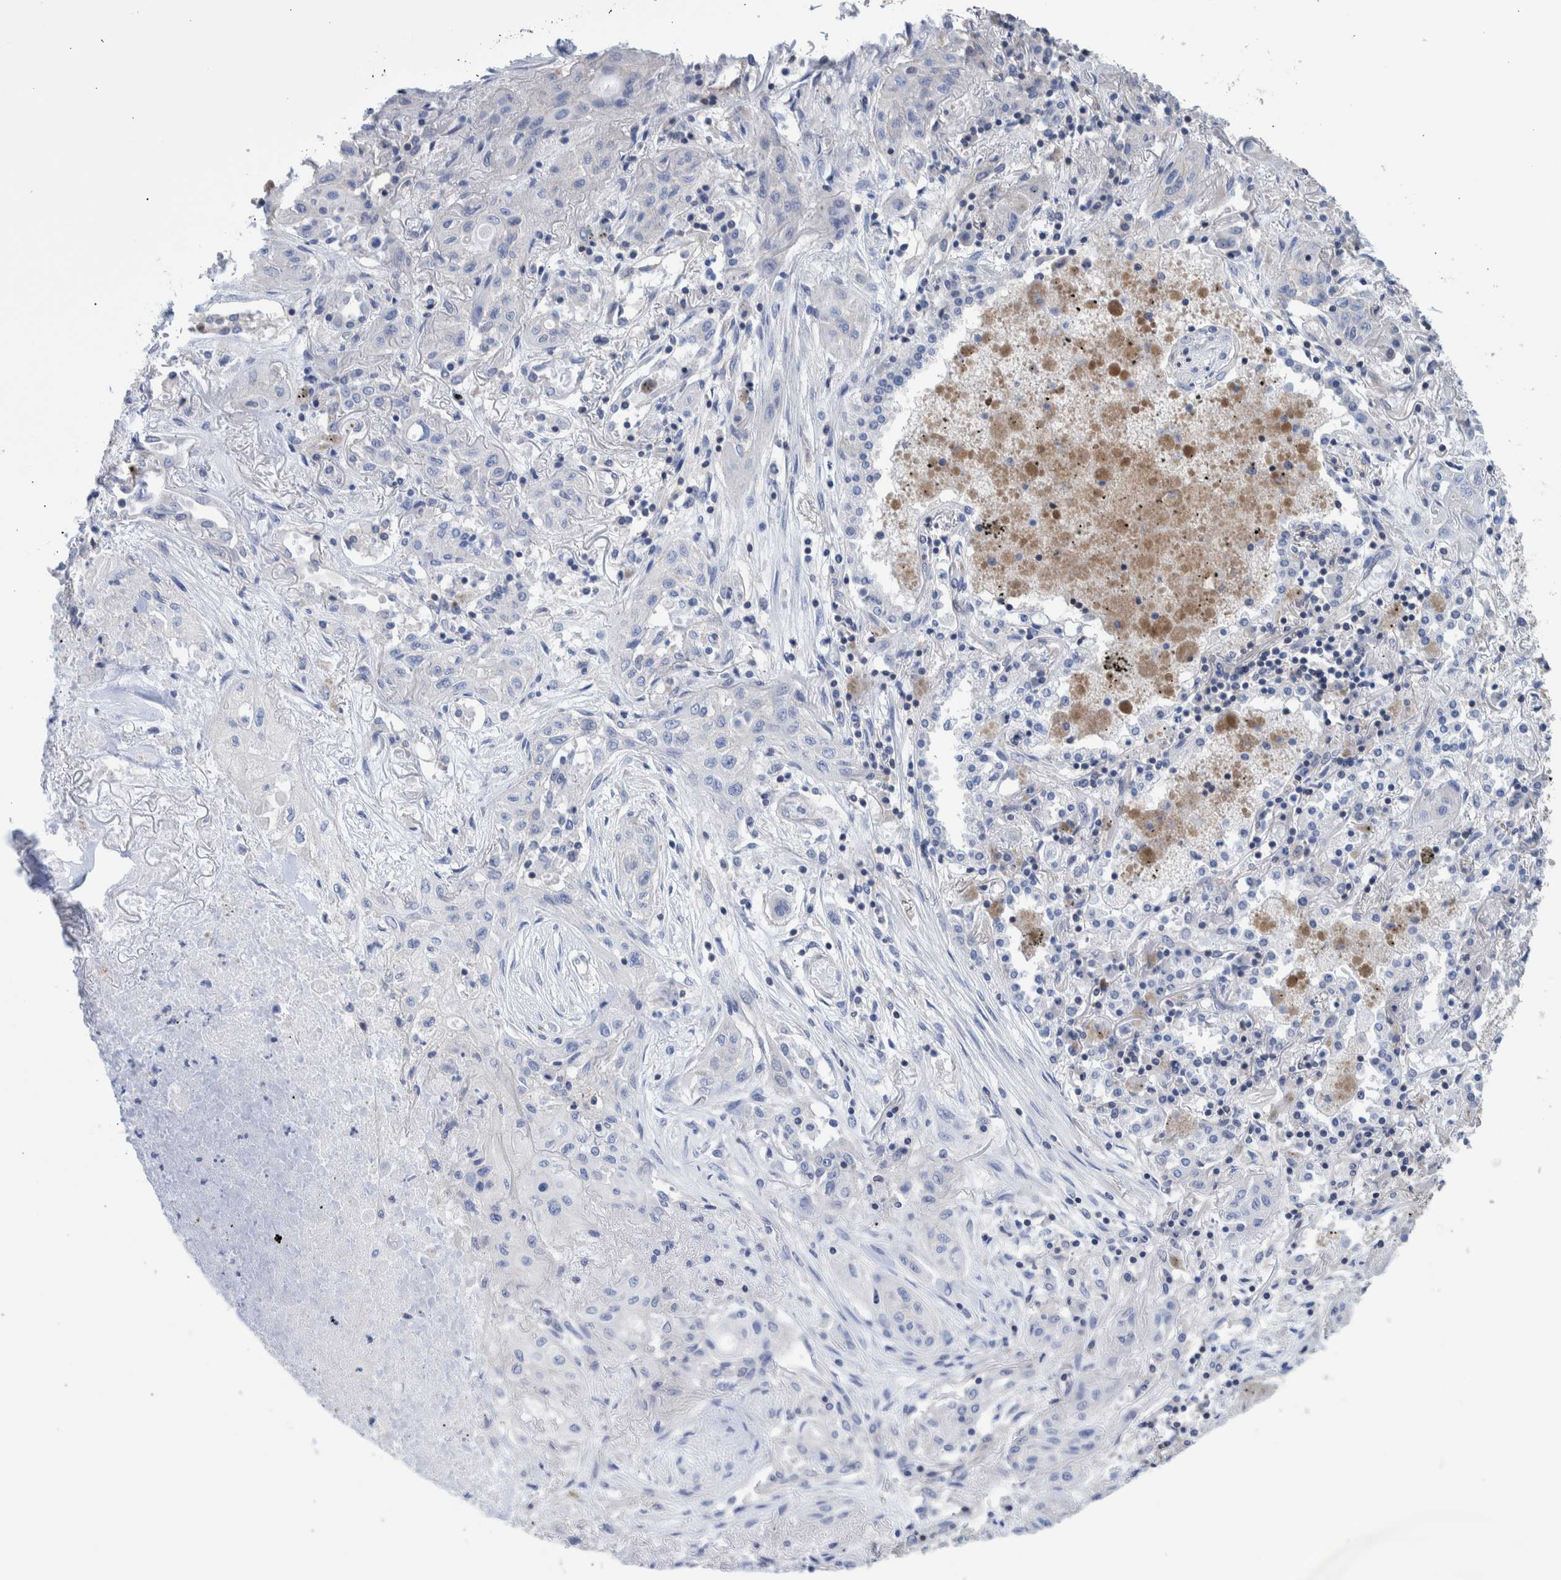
{"staining": {"intensity": "negative", "quantity": "none", "location": "none"}, "tissue": "lung cancer", "cell_type": "Tumor cells", "image_type": "cancer", "snomed": [{"axis": "morphology", "description": "Squamous cell carcinoma, NOS"}, {"axis": "topography", "description": "Lung"}], "caption": "Lung squamous cell carcinoma was stained to show a protein in brown. There is no significant staining in tumor cells. (Brightfield microscopy of DAB immunohistochemistry (IHC) at high magnification).", "gene": "PPP3CC", "patient": {"sex": "female", "age": 47}}